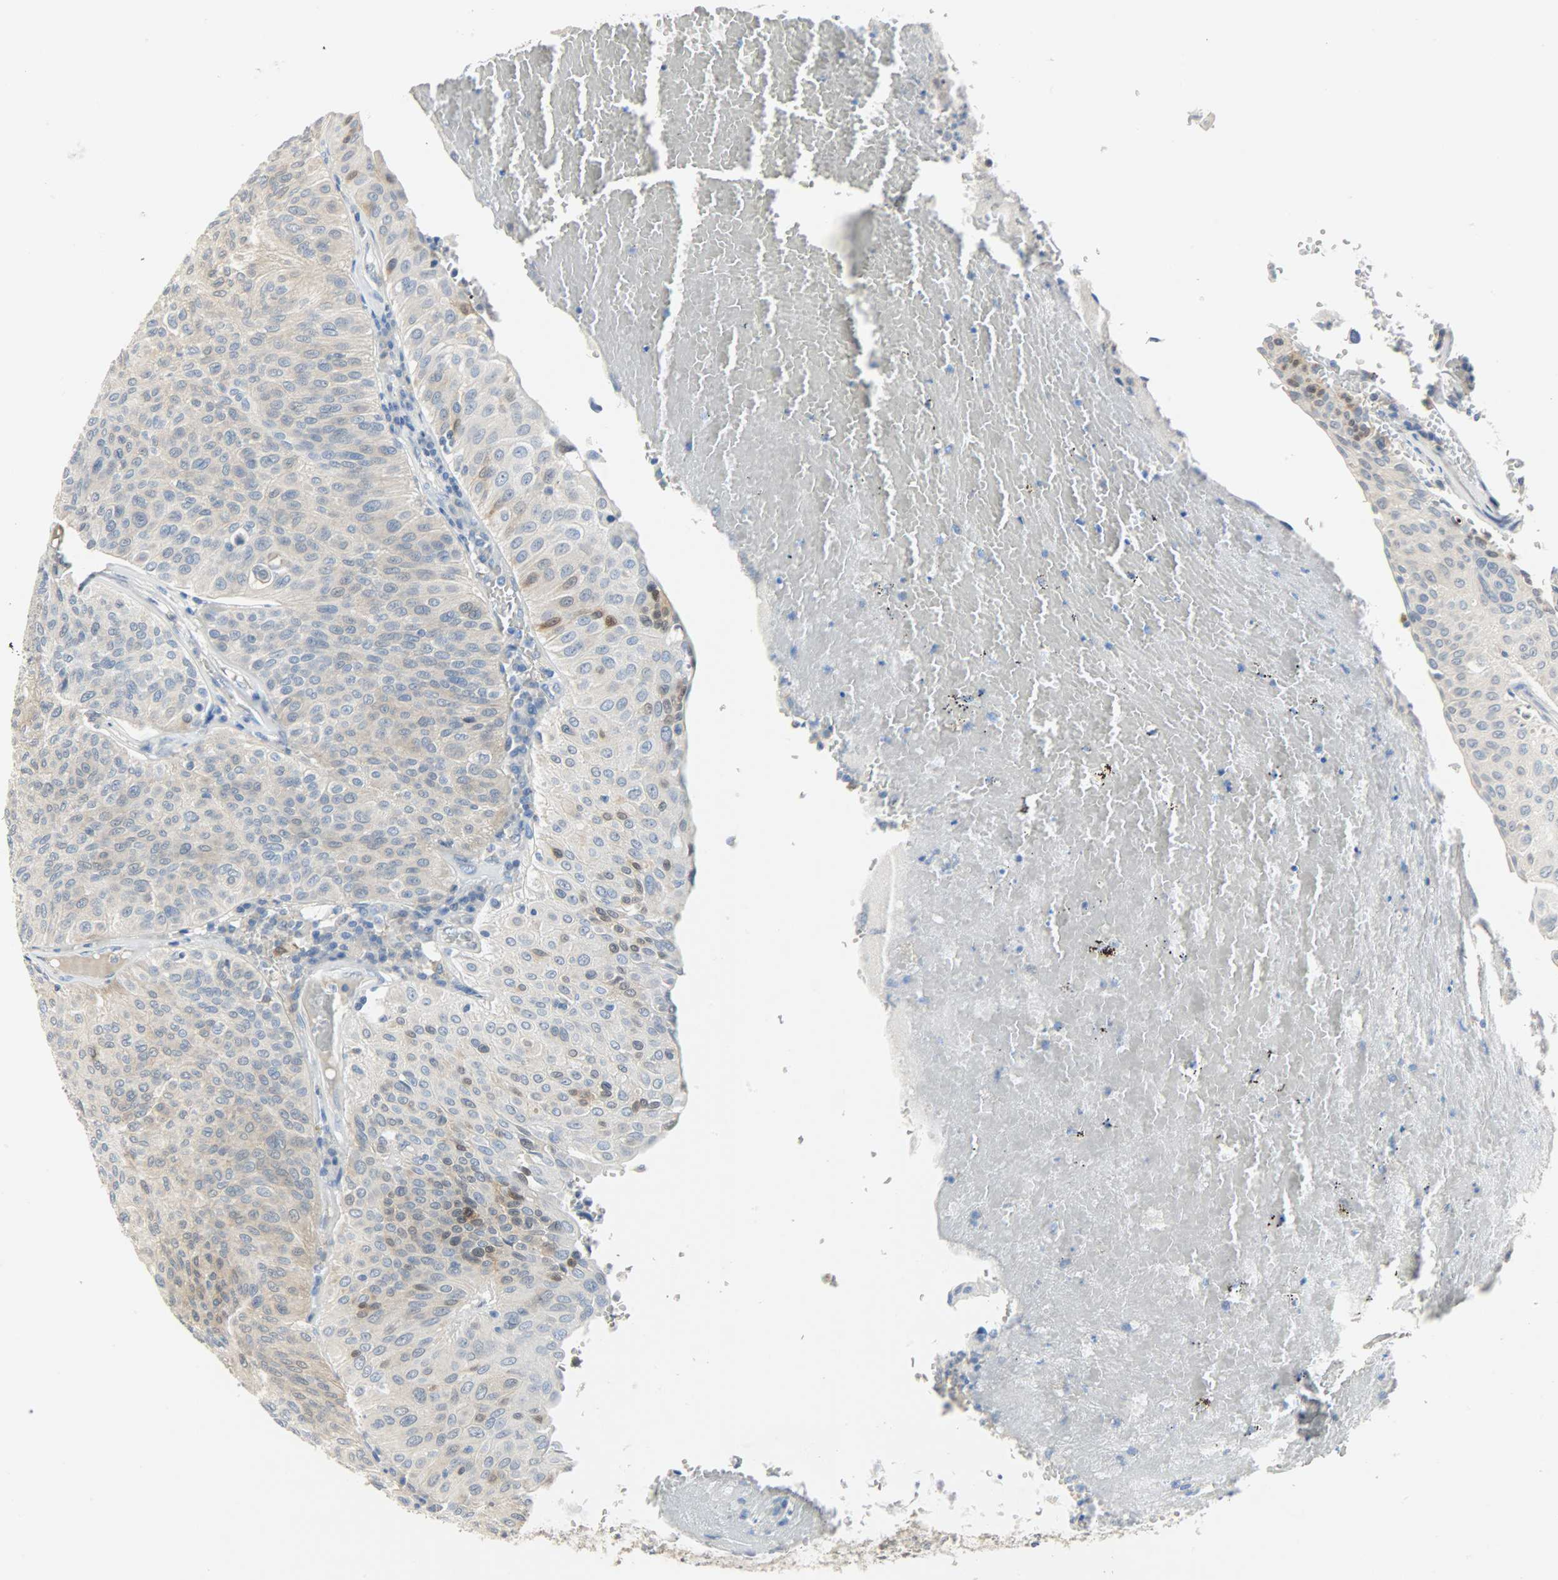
{"staining": {"intensity": "weak", "quantity": "<25%", "location": "cytoplasmic/membranous,nuclear"}, "tissue": "urothelial cancer", "cell_type": "Tumor cells", "image_type": "cancer", "snomed": [{"axis": "morphology", "description": "Urothelial carcinoma, High grade"}, {"axis": "topography", "description": "Urinary bladder"}], "caption": "DAB (3,3'-diaminobenzidine) immunohistochemical staining of urothelial cancer displays no significant staining in tumor cells.", "gene": "EIF4EBP1", "patient": {"sex": "male", "age": 66}}